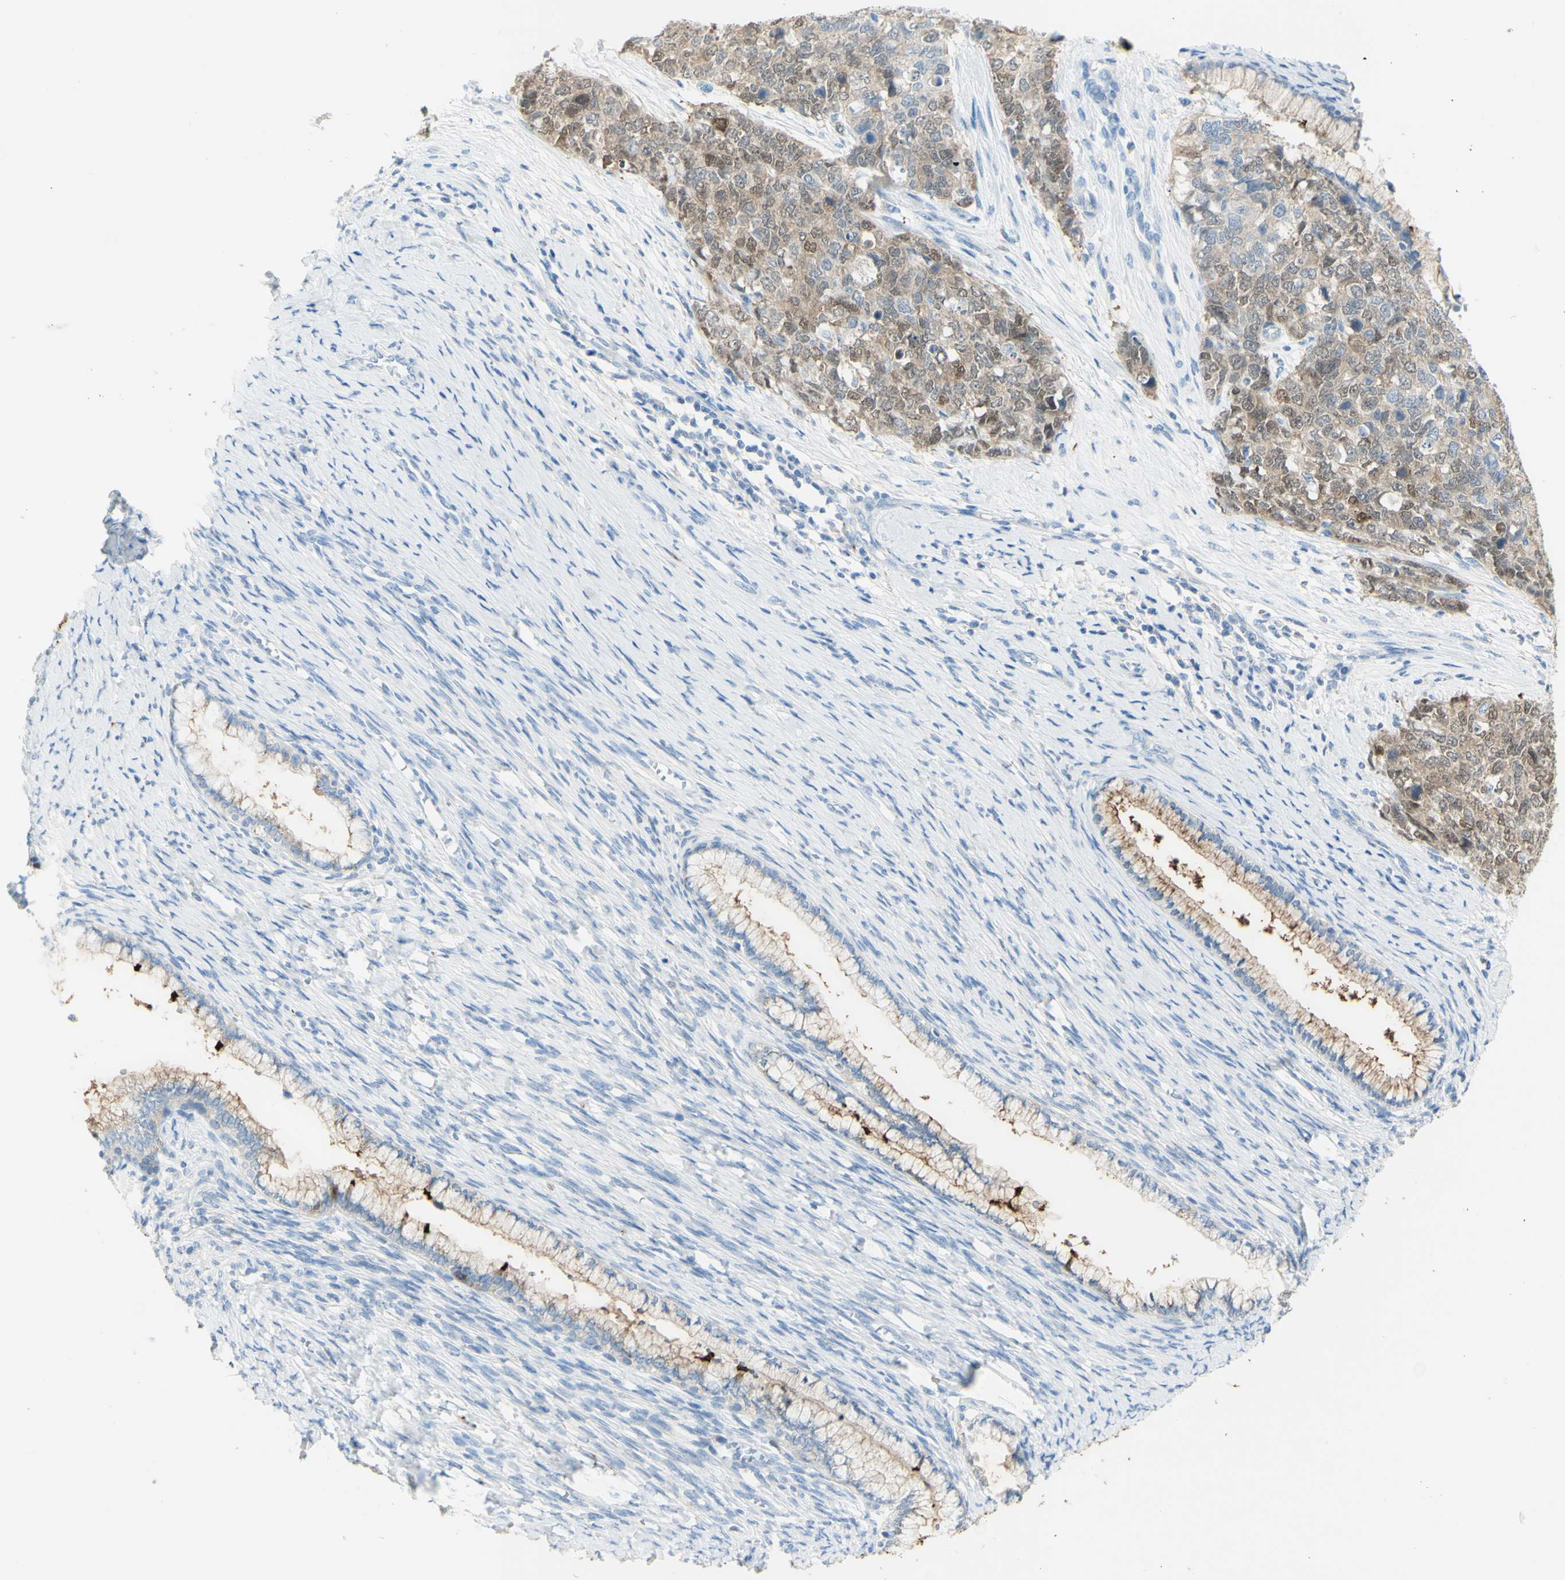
{"staining": {"intensity": "weak", "quantity": "25%-75%", "location": "cytoplasmic/membranous"}, "tissue": "cervical cancer", "cell_type": "Tumor cells", "image_type": "cancer", "snomed": [{"axis": "morphology", "description": "Squamous cell carcinoma, NOS"}, {"axis": "topography", "description": "Cervix"}], "caption": "Squamous cell carcinoma (cervical) stained for a protein demonstrates weak cytoplasmic/membranous positivity in tumor cells.", "gene": "TSPAN1", "patient": {"sex": "female", "age": 63}}